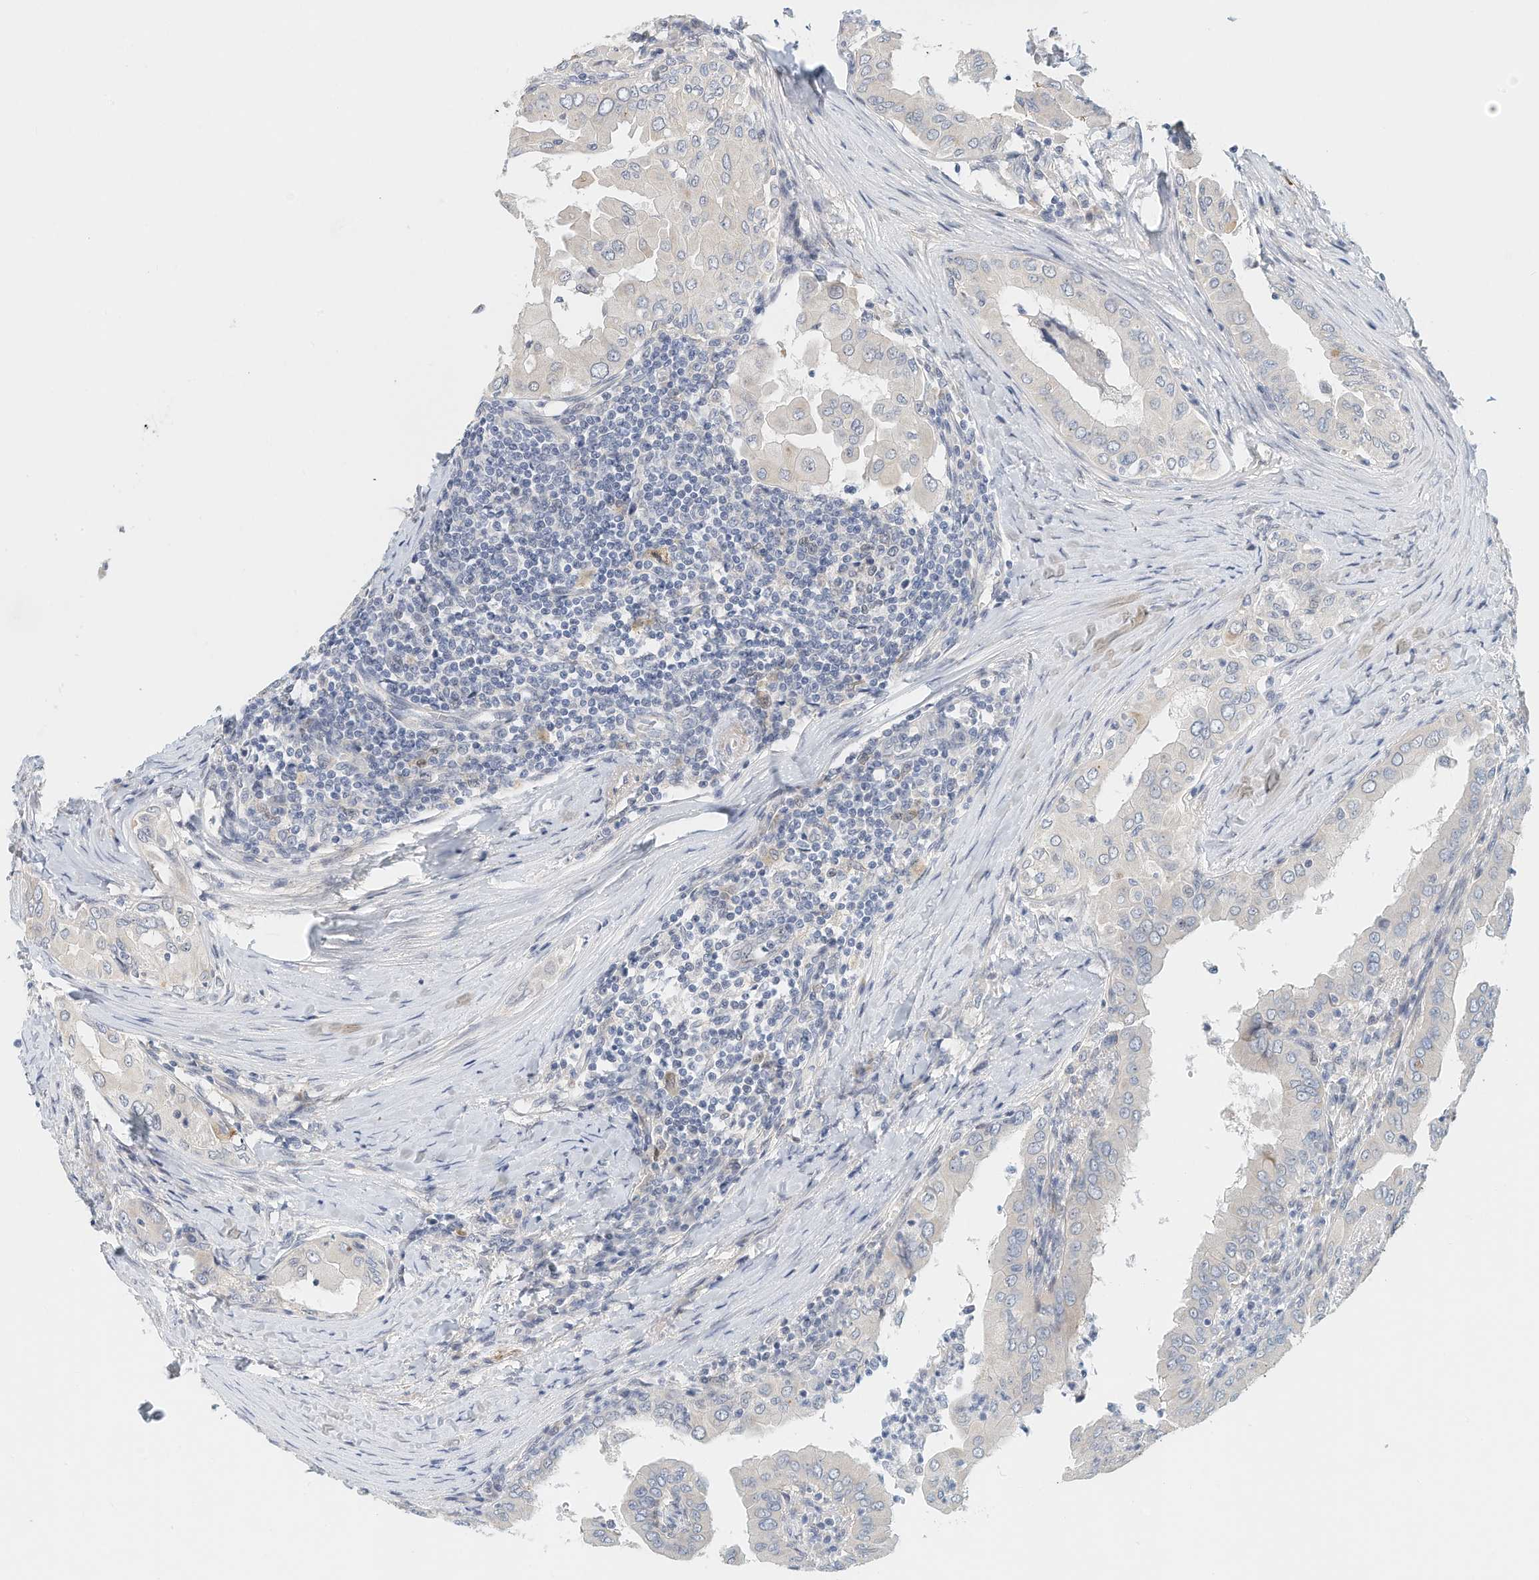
{"staining": {"intensity": "negative", "quantity": "none", "location": "none"}, "tissue": "thyroid cancer", "cell_type": "Tumor cells", "image_type": "cancer", "snomed": [{"axis": "morphology", "description": "Papillary adenocarcinoma, NOS"}, {"axis": "topography", "description": "Thyroid gland"}], "caption": "Protein analysis of thyroid cancer reveals no significant staining in tumor cells.", "gene": "ARHGAP28", "patient": {"sex": "male", "age": 33}}